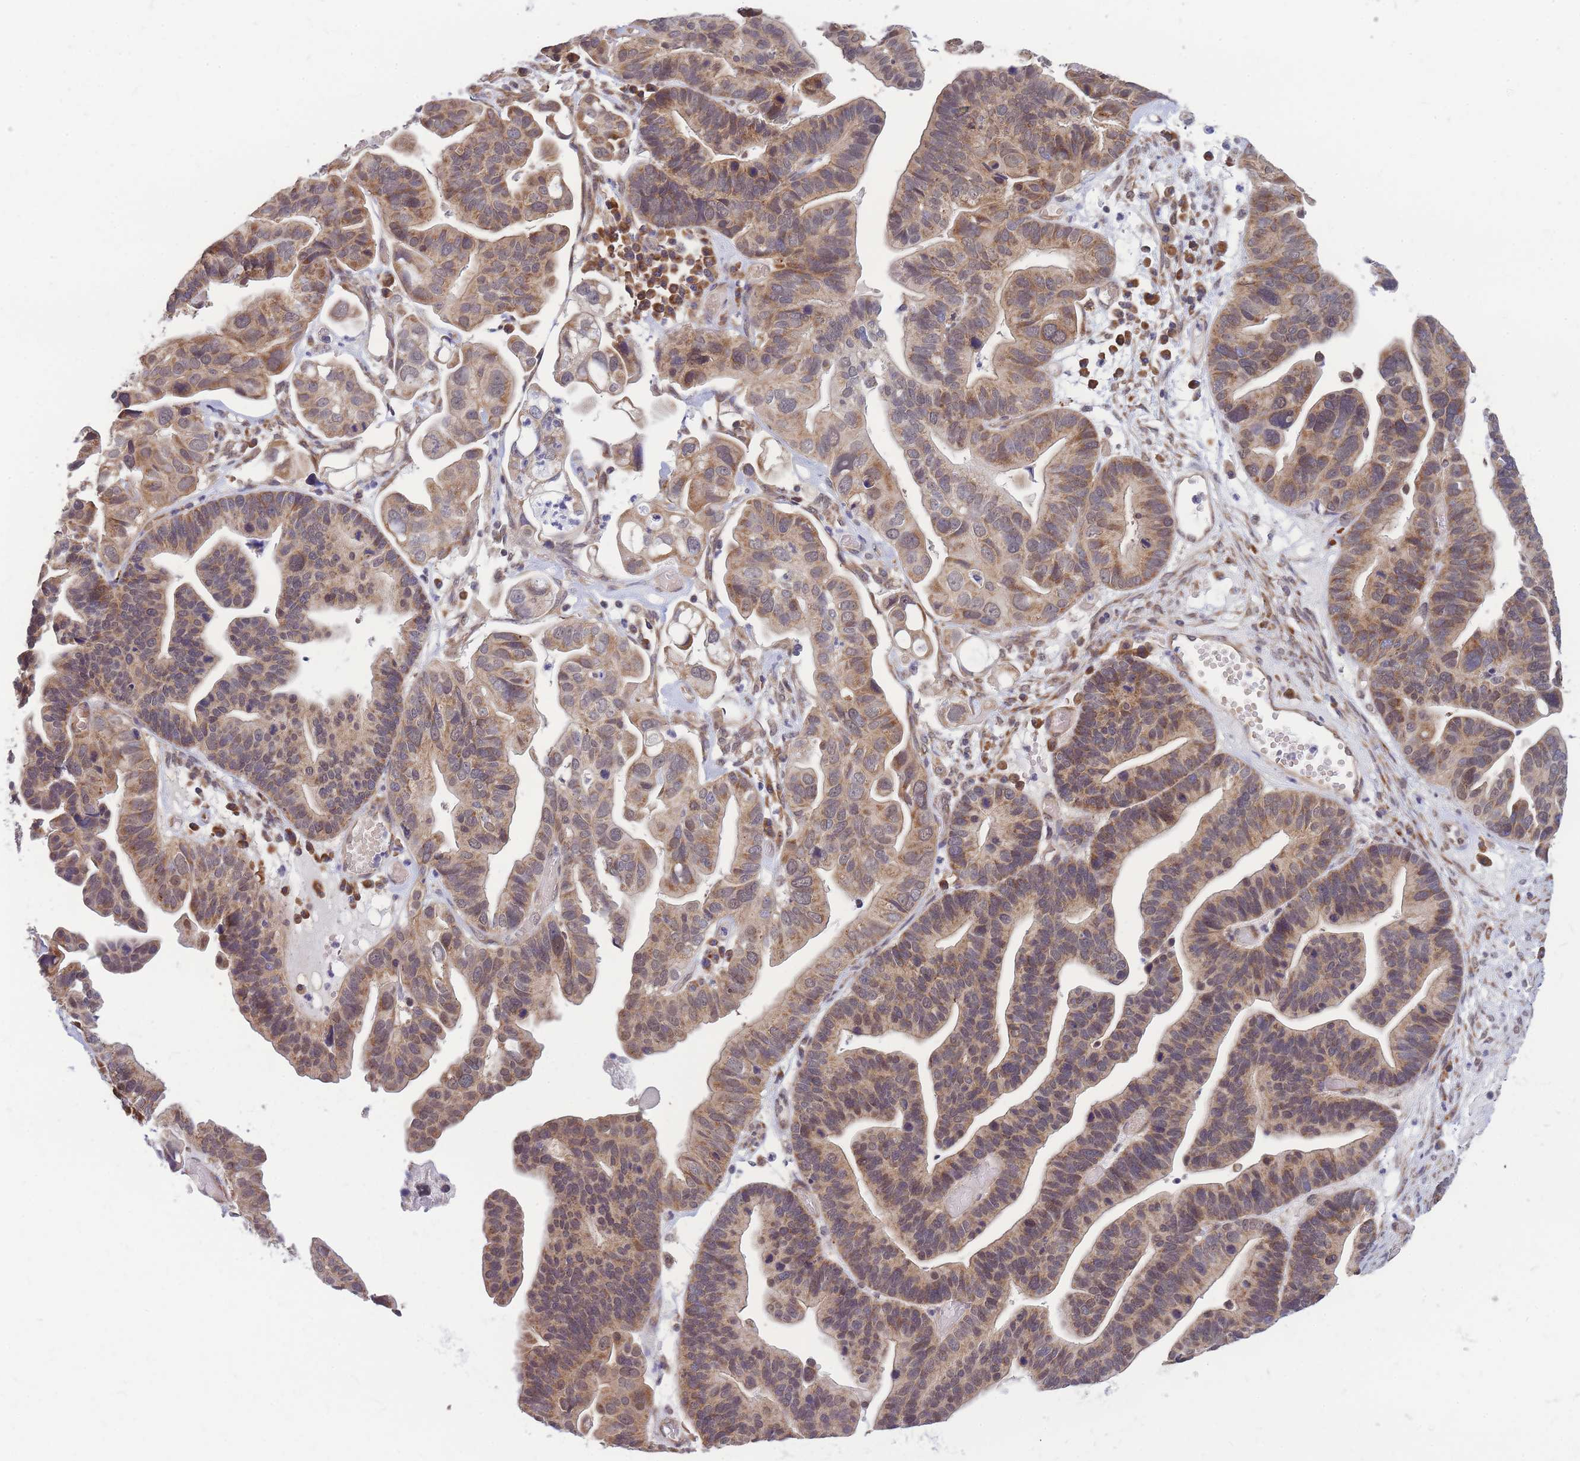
{"staining": {"intensity": "moderate", "quantity": ">75%", "location": "cytoplasmic/membranous"}, "tissue": "ovarian cancer", "cell_type": "Tumor cells", "image_type": "cancer", "snomed": [{"axis": "morphology", "description": "Cystadenocarcinoma, serous, NOS"}, {"axis": "topography", "description": "Ovary"}], "caption": "Protein positivity by immunohistochemistry shows moderate cytoplasmic/membranous expression in about >75% of tumor cells in ovarian cancer.", "gene": "MRPL23", "patient": {"sex": "female", "age": 56}}